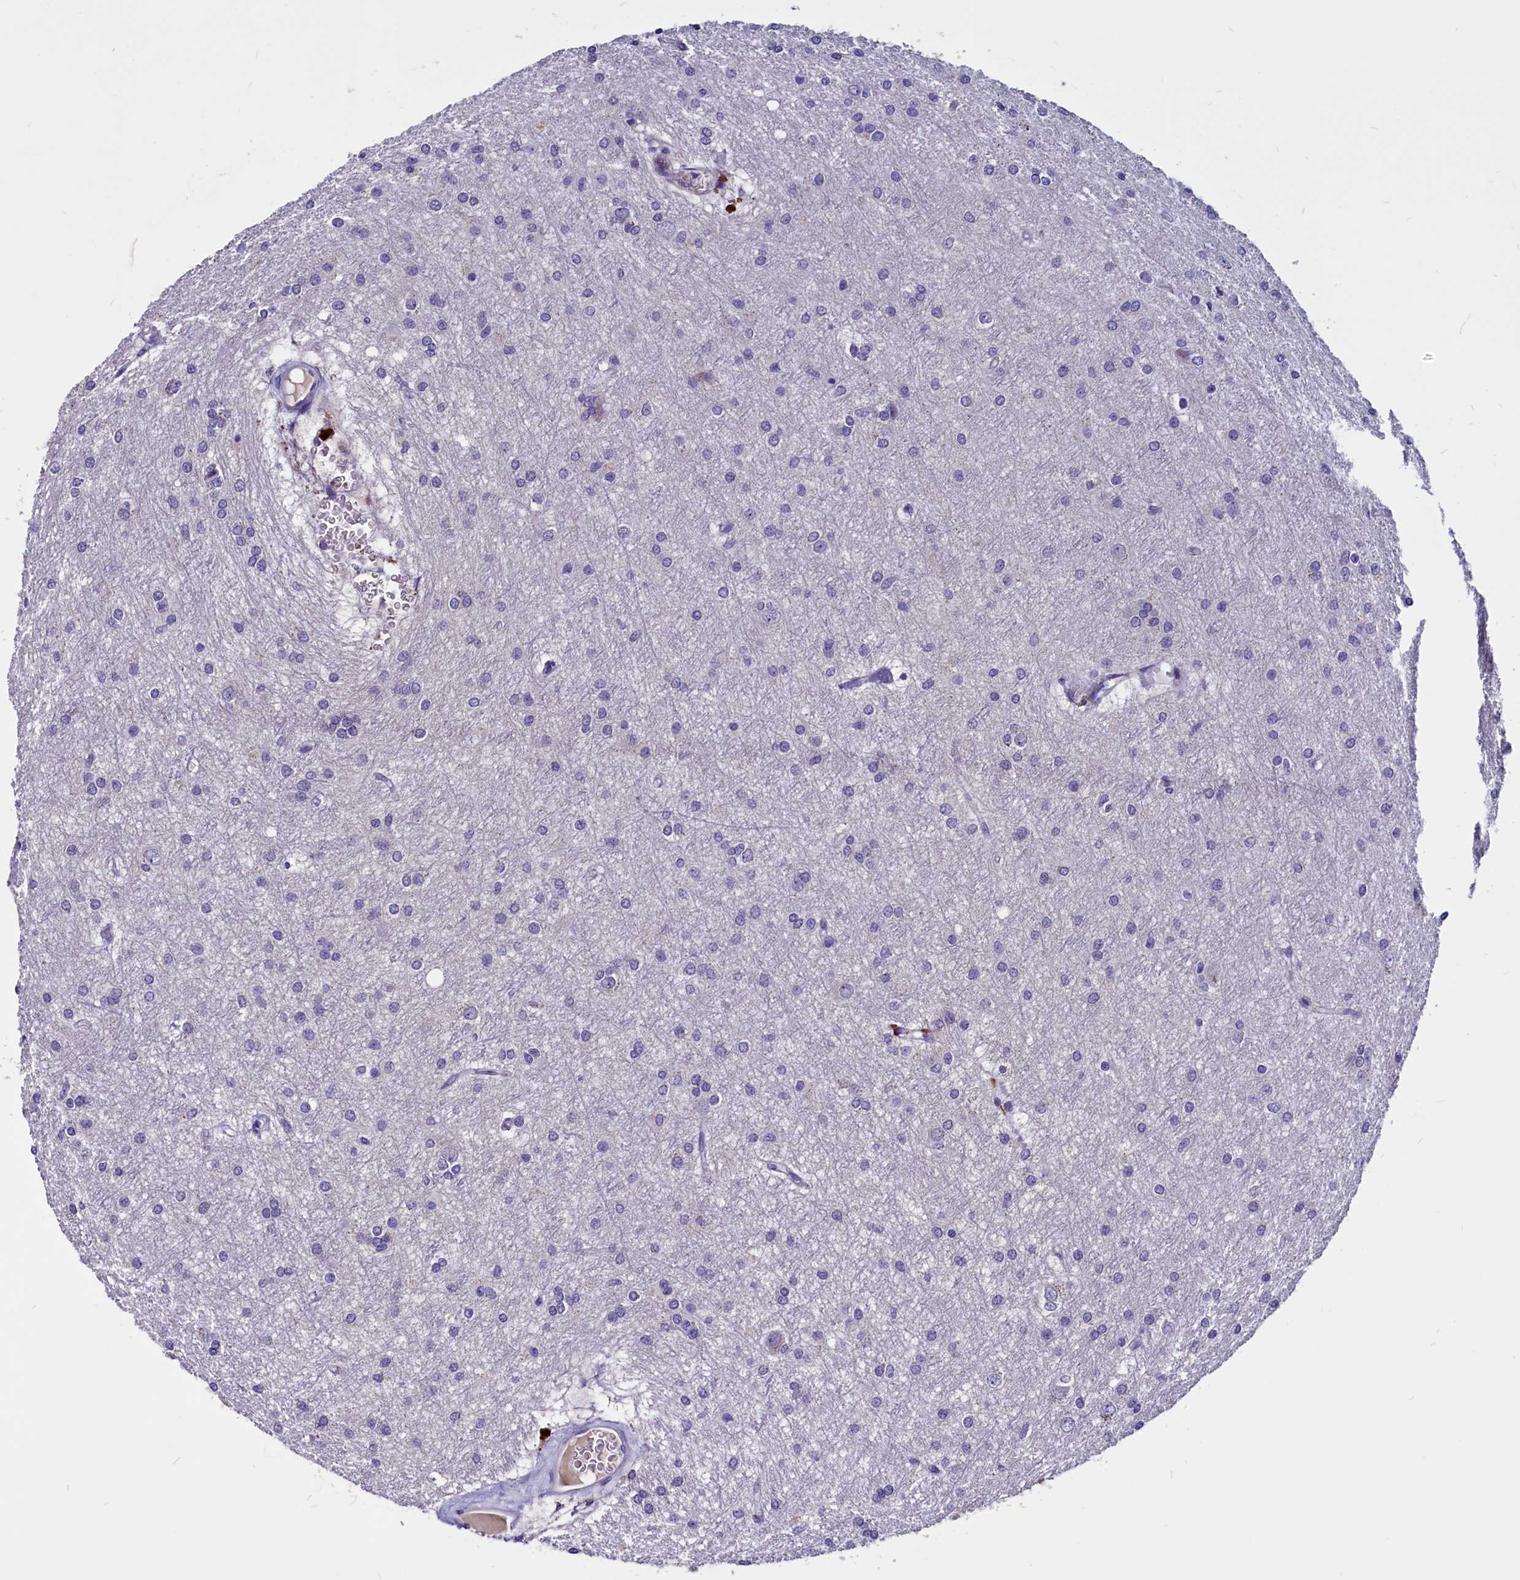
{"staining": {"intensity": "negative", "quantity": "none", "location": "none"}, "tissue": "glioma", "cell_type": "Tumor cells", "image_type": "cancer", "snomed": [{"axis": "morphology", "description": "Glioma, malignant, High grade"}, {"axis": "topography", "description": "Brain"}], "caption": "Immunohistochemistry of glioma displays no staining in tumor cells. (DAB immunohistochemistry visualized using brightfield microscopy, high magnification).", "gene": "CCBE1", "patient": {"sex": "female", "age": 50}}